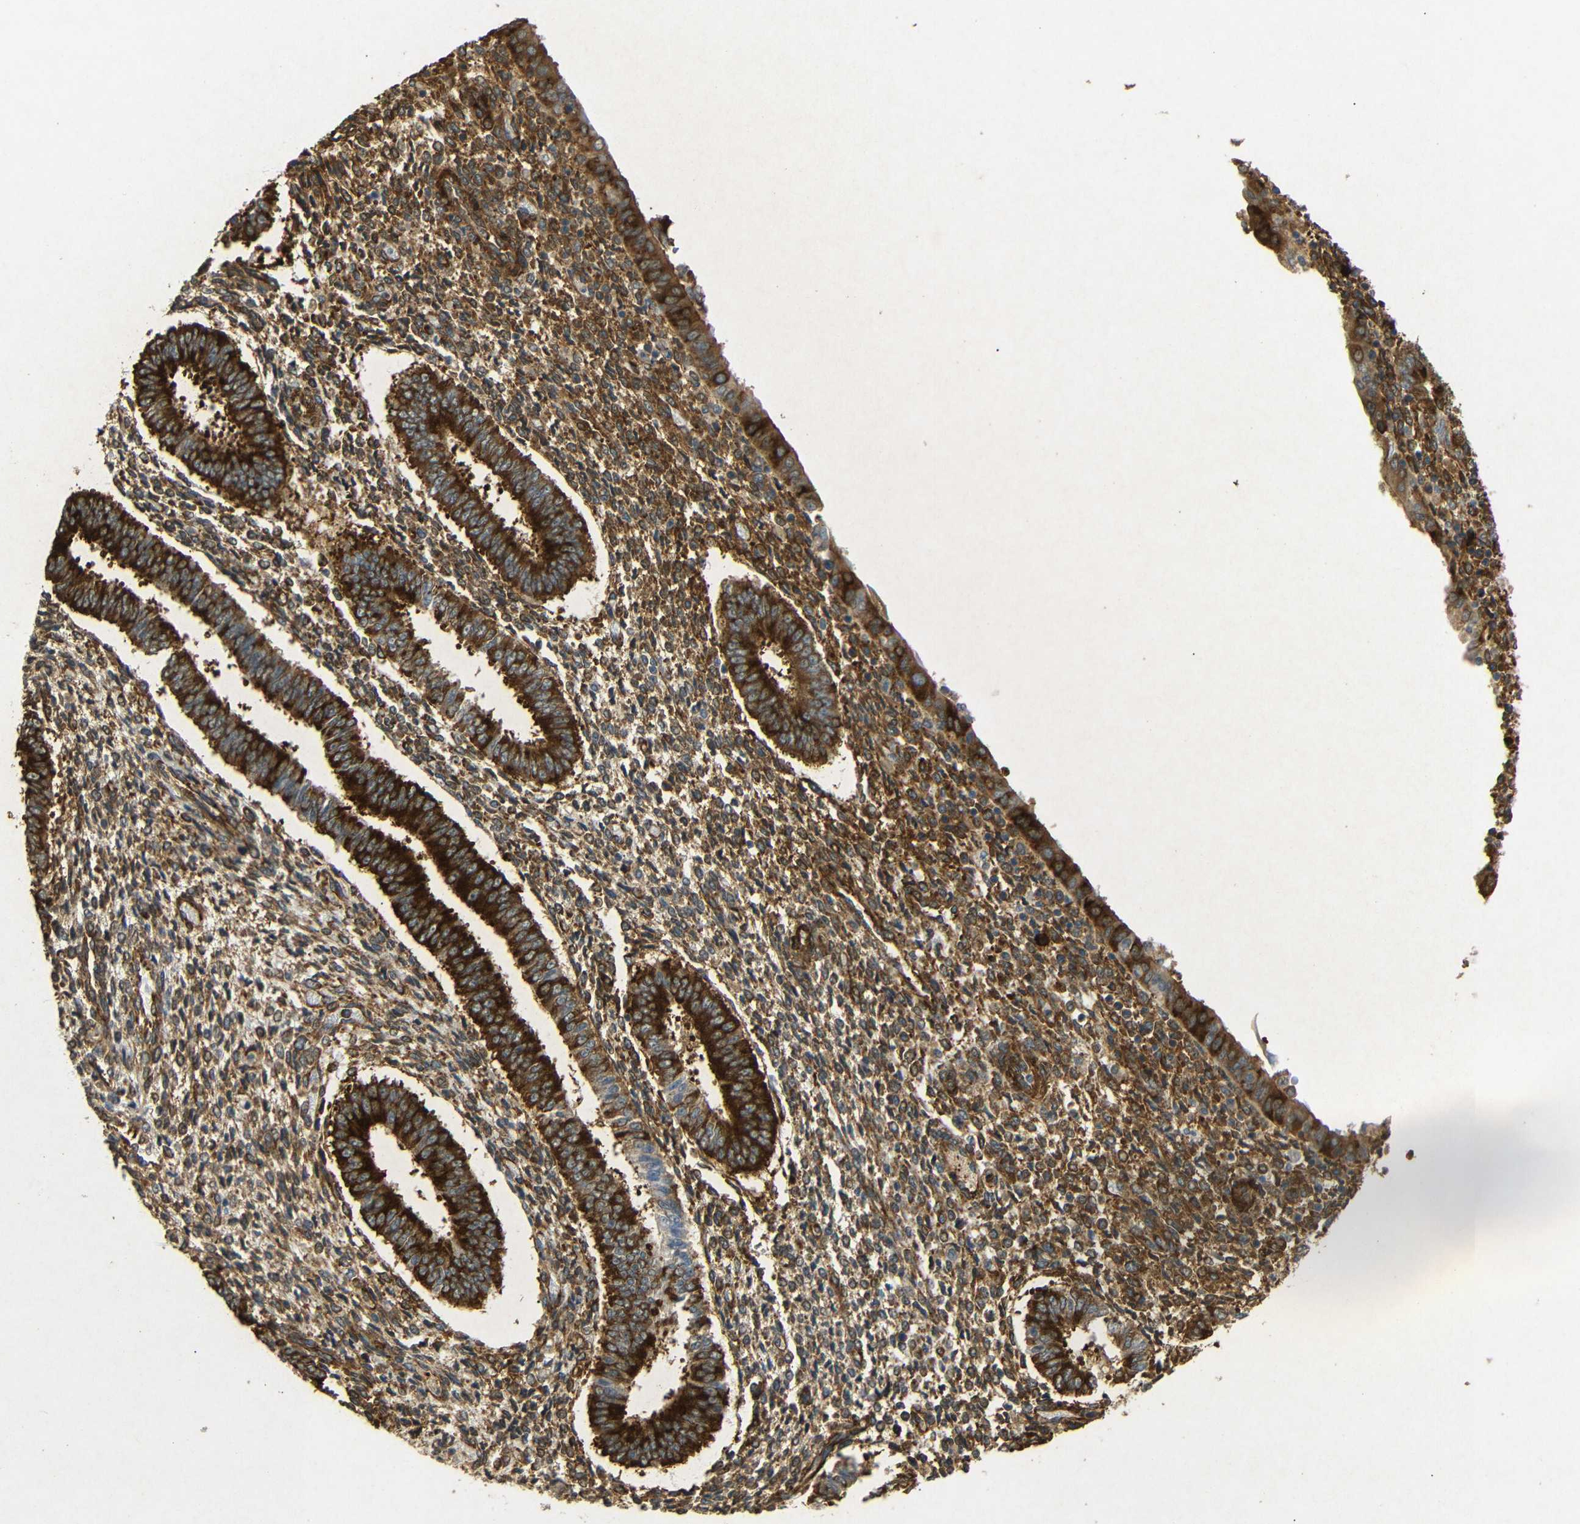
{"staining": {"intensity": "moderate", "quantity": ">75%", "location": "cytoplasmic/membranous"}, "tissue": "endometrium", "cell_type": "Cells in endometrial stroma", "image_type": "normal", "snomed": [{"axis": "morphology", "description": "Normal tissue, NOS"}, {"axis": "topography", "description": "Endometrium"}], "caption": "The photomicrograph shows staining of benign endometrium, revealing moderate cytoplasmic/membranous protein staining (brown color) within cells in endometrial stroma. (DAB IHC, brown staining for protein, blue staining for nuclei).", "gene": "BTF3", "patient": {"sex": "female", "age": 35}}